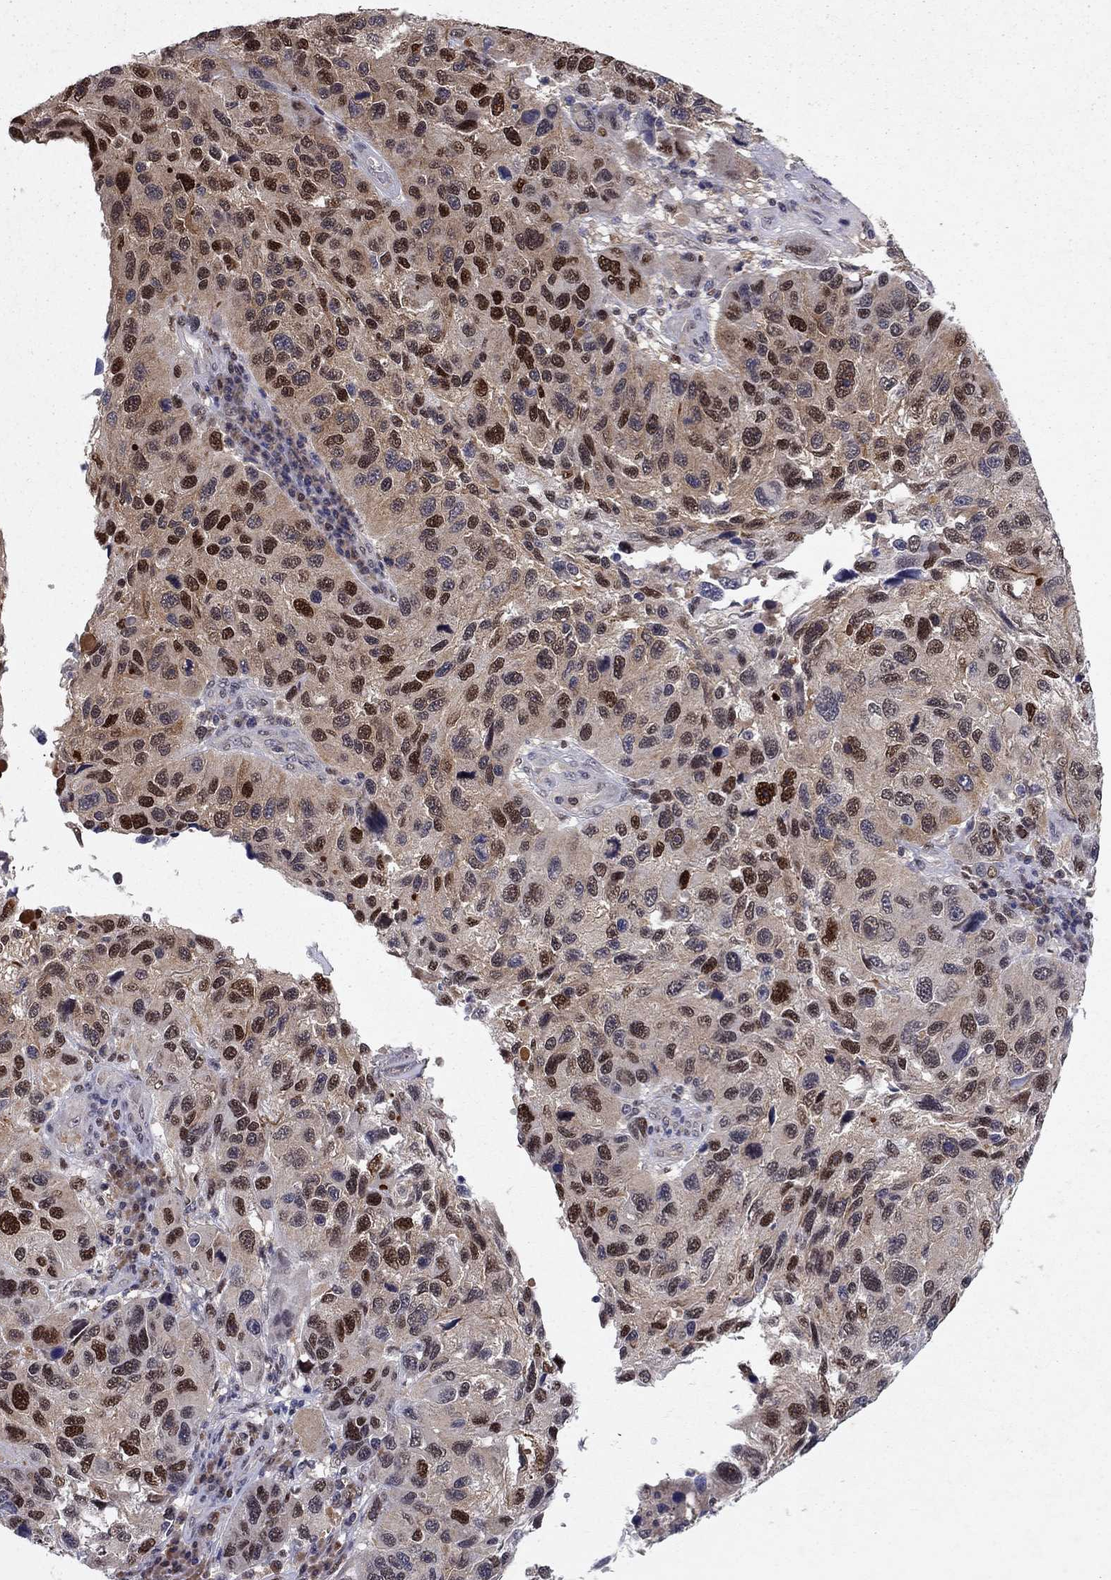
{"staining": {"intensity": "strong", "quantity": ">75%", "location": "nuclear"}, "tissue": "melanoma", "cell_type": "Tumor cells", "image_type": "cancer", "snomed": [{"axis": "morphology", "description": "Malignant melanoma, NOS"}, {"axis": "topography", "description": "Skin"}], "caption": "Melanoma tissue demonstrates strong nuclear positivity in about >75% of tumor cells (IHC, brightfield microscopy, high magnification).", "gene": "CRTC1", "patient": {"sex": "male", "age": 53}}